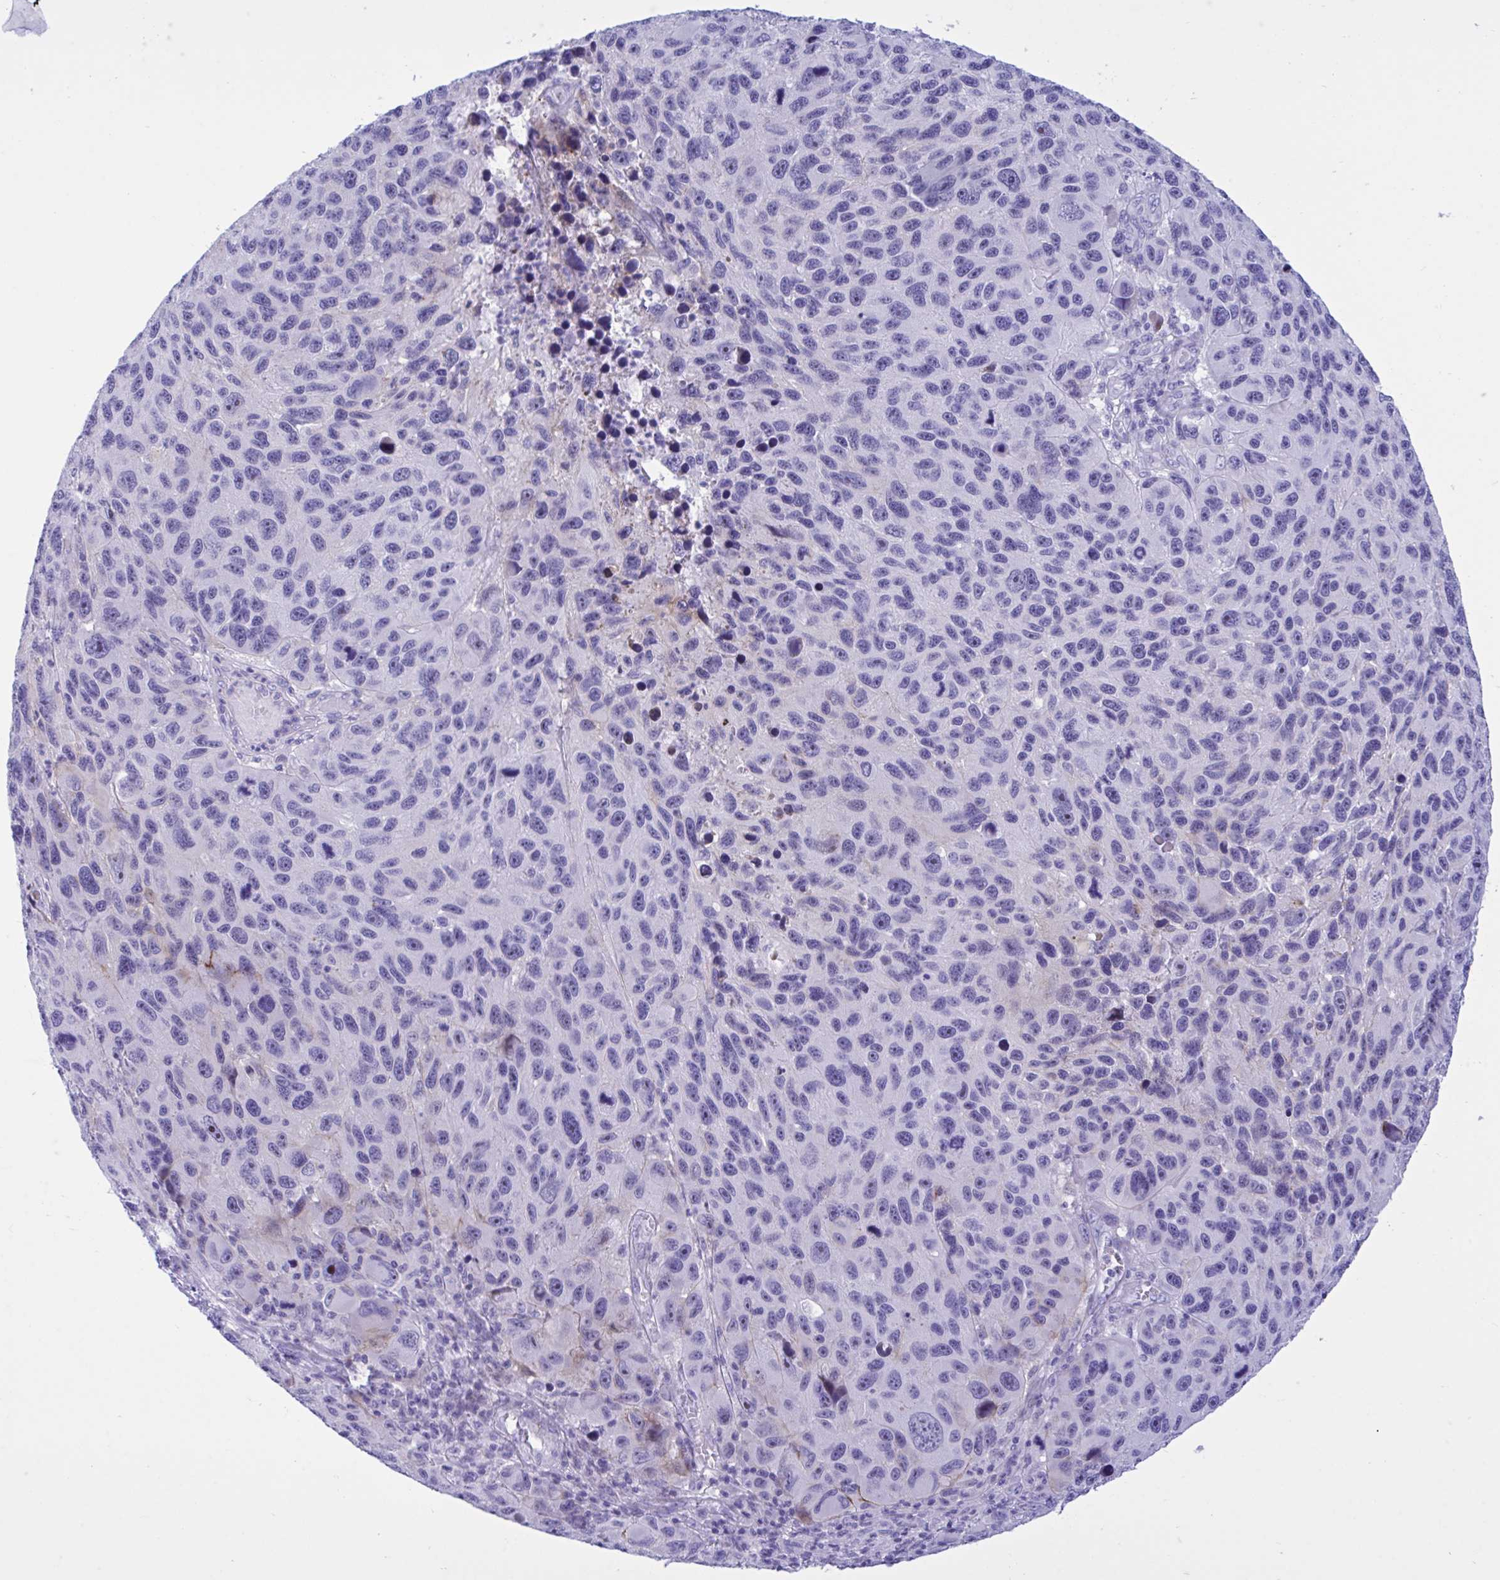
{"staining": {"intensity": "negative", "quantity": "none", "location": "none"}, "tissue": "melanoma", "cell_type": "Tumor cells", "image_type": "cancer", "snomed": [{"axis": "morphology", "description": "Malignant melanoma, NOS"}, {"axis": "topography", "description": "Skin"}], "caption": "This is an immunohistochemistry image of malignant melanoma. There is no expression in tumor cells.", "gene": "BEX5", "patient": {"sex": "male", "age": 53}}